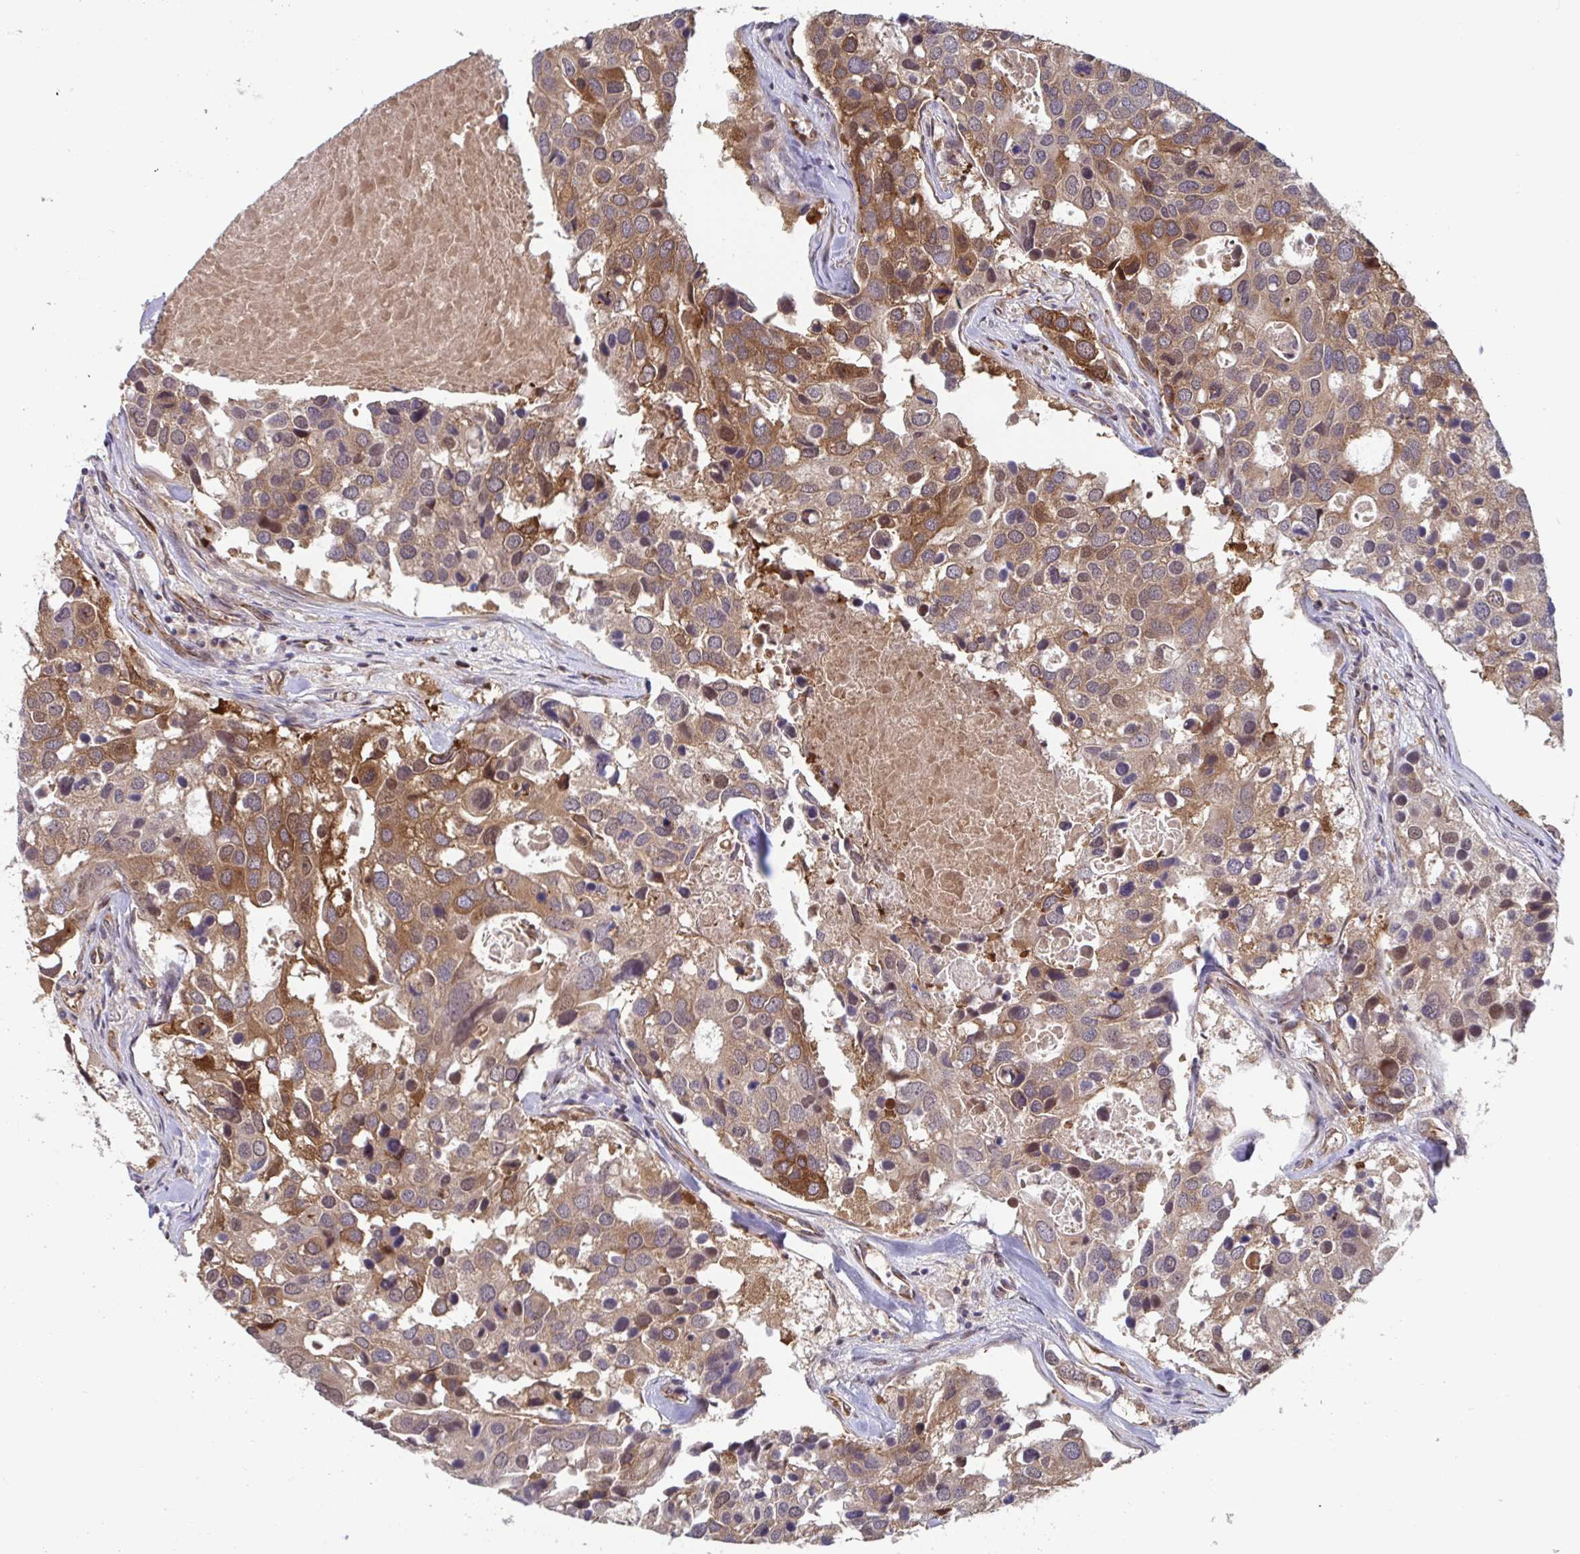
{"staining": {"intensity": "moderate", "quantity": ">75%", "location": "cytoplasmic/membranous"}, "tissue": "breast cancer", "cell_type": "Tumor cells", "image_type": "cancer", "snomed": [{"axis": "morphology", "description": "Duct carcinoma"}, {"axis": "topography", "description": "Breast"}], "caption": "Breast cancer was stained to show a protein in brown. There is medium levels of moderate cytoplasmic/membranous expression in approximately >75% of tumor cells. The protein is shown in brown color, while the nuclei are stained blue.", "gene": "ATP5MJ", "patient": {"sex": "female", "age": 83}}